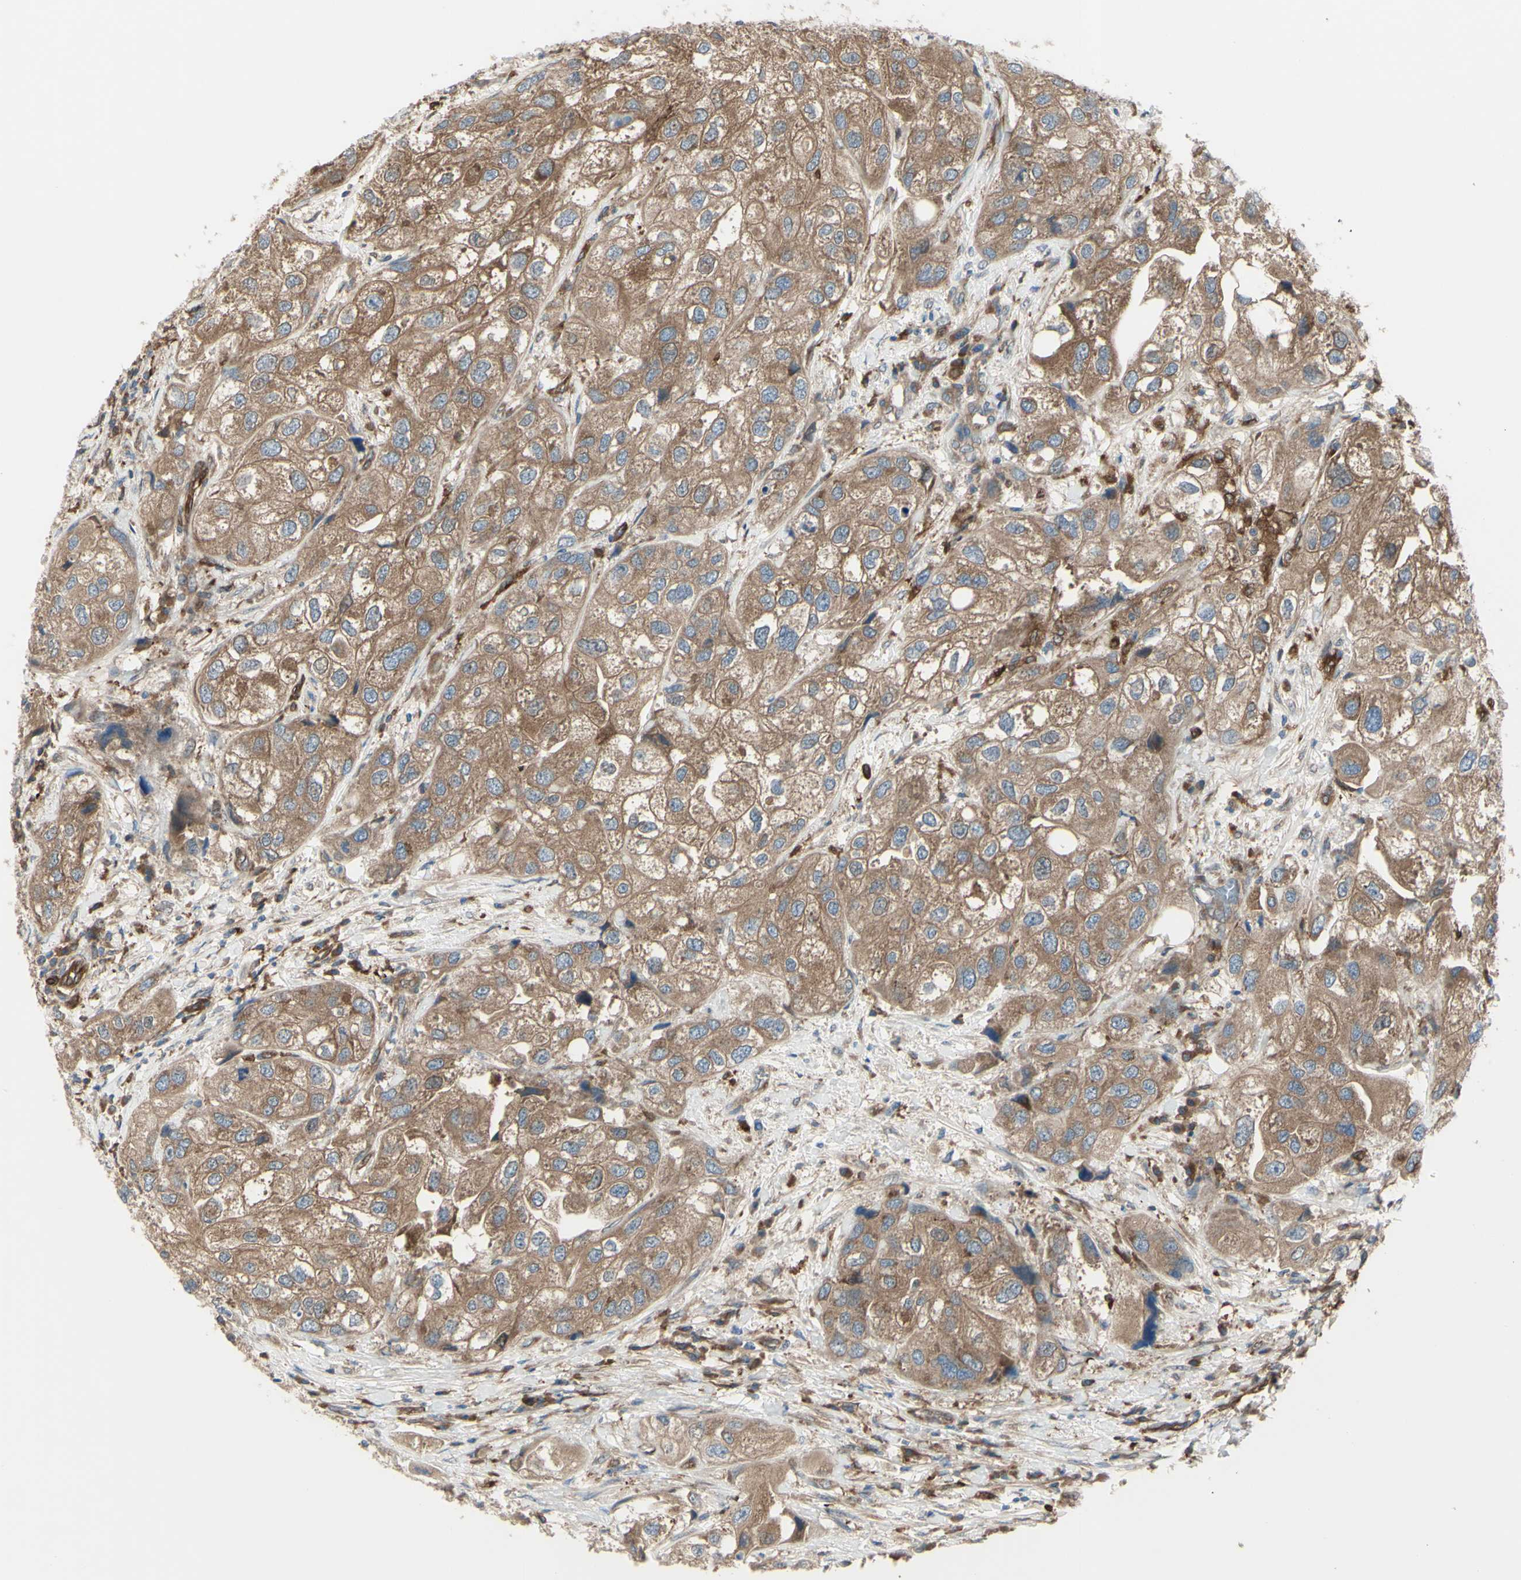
{"staining": {"intensity": "moderate", "quantity": ">75%", "location": "cytoplasmic/membranous"}, "tissue": "urothelial cancer", "cell_type": "Tumor cells", "image_type": "cancer", "snomed": [{"axis": "morphology", "description": "Urothelial carcinoma, High grade"}, {"axis": "topography", "description": "Urinary bladder"}], "caption": "Immunohistochemical staining of urothelial carcinoma (high-grade) demonstrates medium levels of moderate cytoplasmic/membranous protein staining in approximately >75% of tumor cells.", "gene": "IGSF9B", "patient": {"sex": "female", "age": 64}}